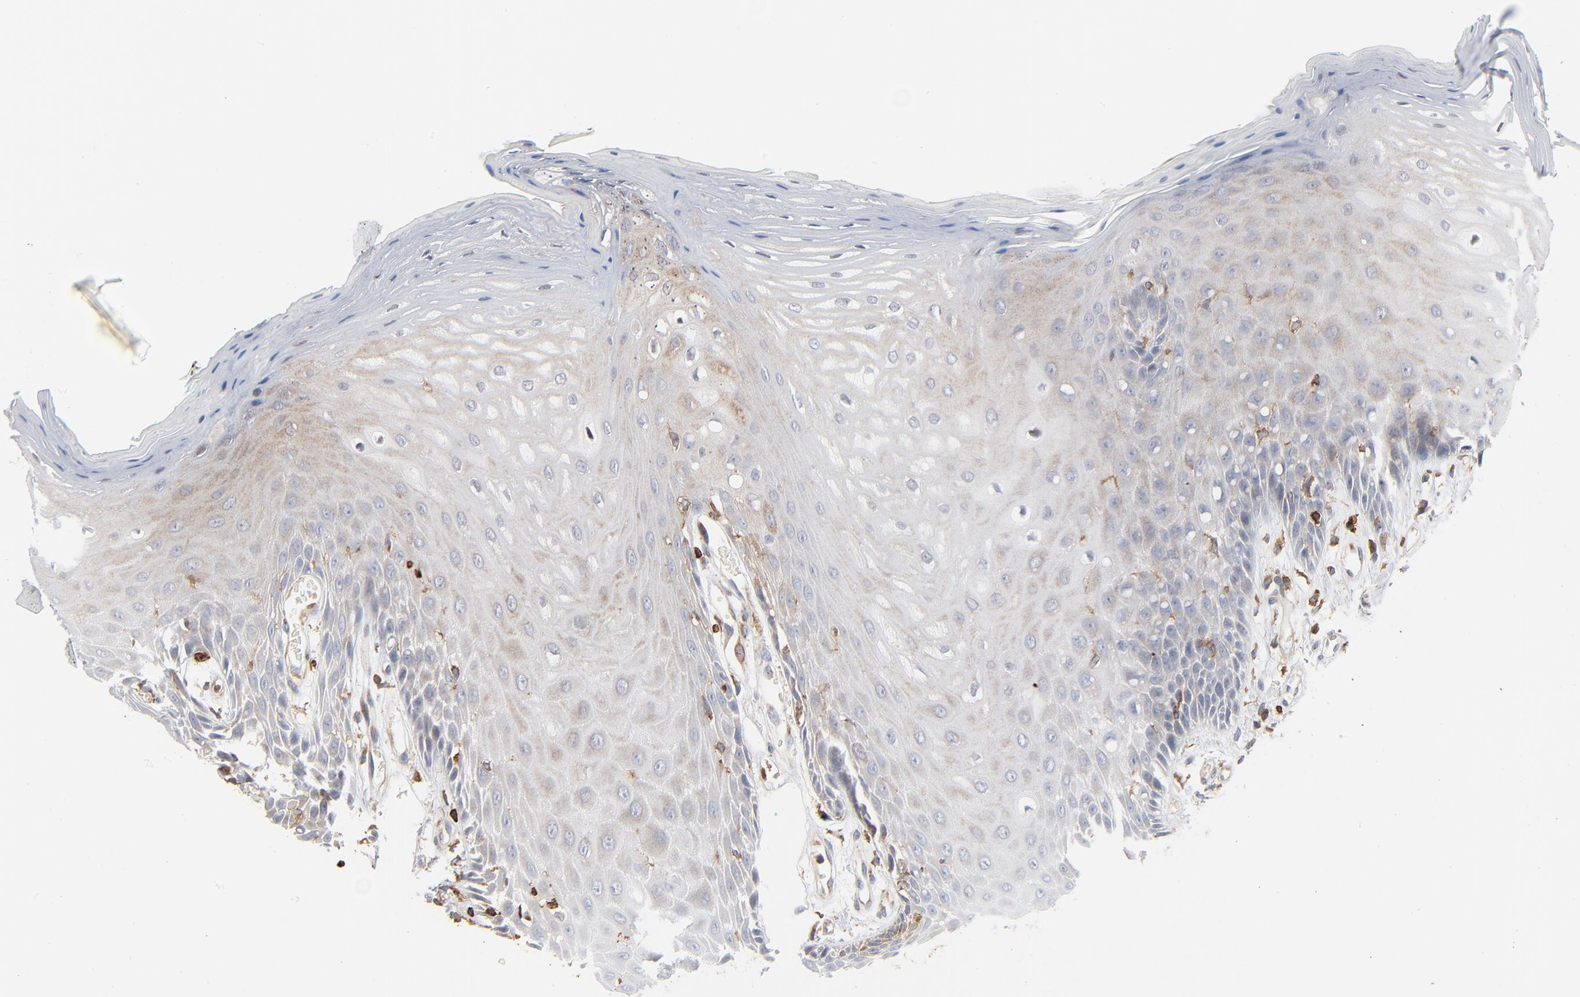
{"staining": {"intensity": "negative", "quantity": "none", "location": "none"}, "tissue": "oral mucosa", "cell_type": "Squamous epithelial cells", "image_type": "normal", "snomed": [{"axis": "morphology", "description": "Normal tissue, NOS"}, {"axis": "morphology", "description": "Squamous cell carcinoma, NOS"}, {"axis": "topography", "description": "Skeletal muscle"}, {"axis": "topography", "description": "Oral tissue"}, {"axis": "topography", "description": "Head-Neck"}], "caption": "Oral mucosa stained for a protein using immunohistochemistry (IHC) demonstrates no expression squamous epithelial cells.", "gene": "SH3KBP1", "patient": {"sex": "female", "age": 84}}